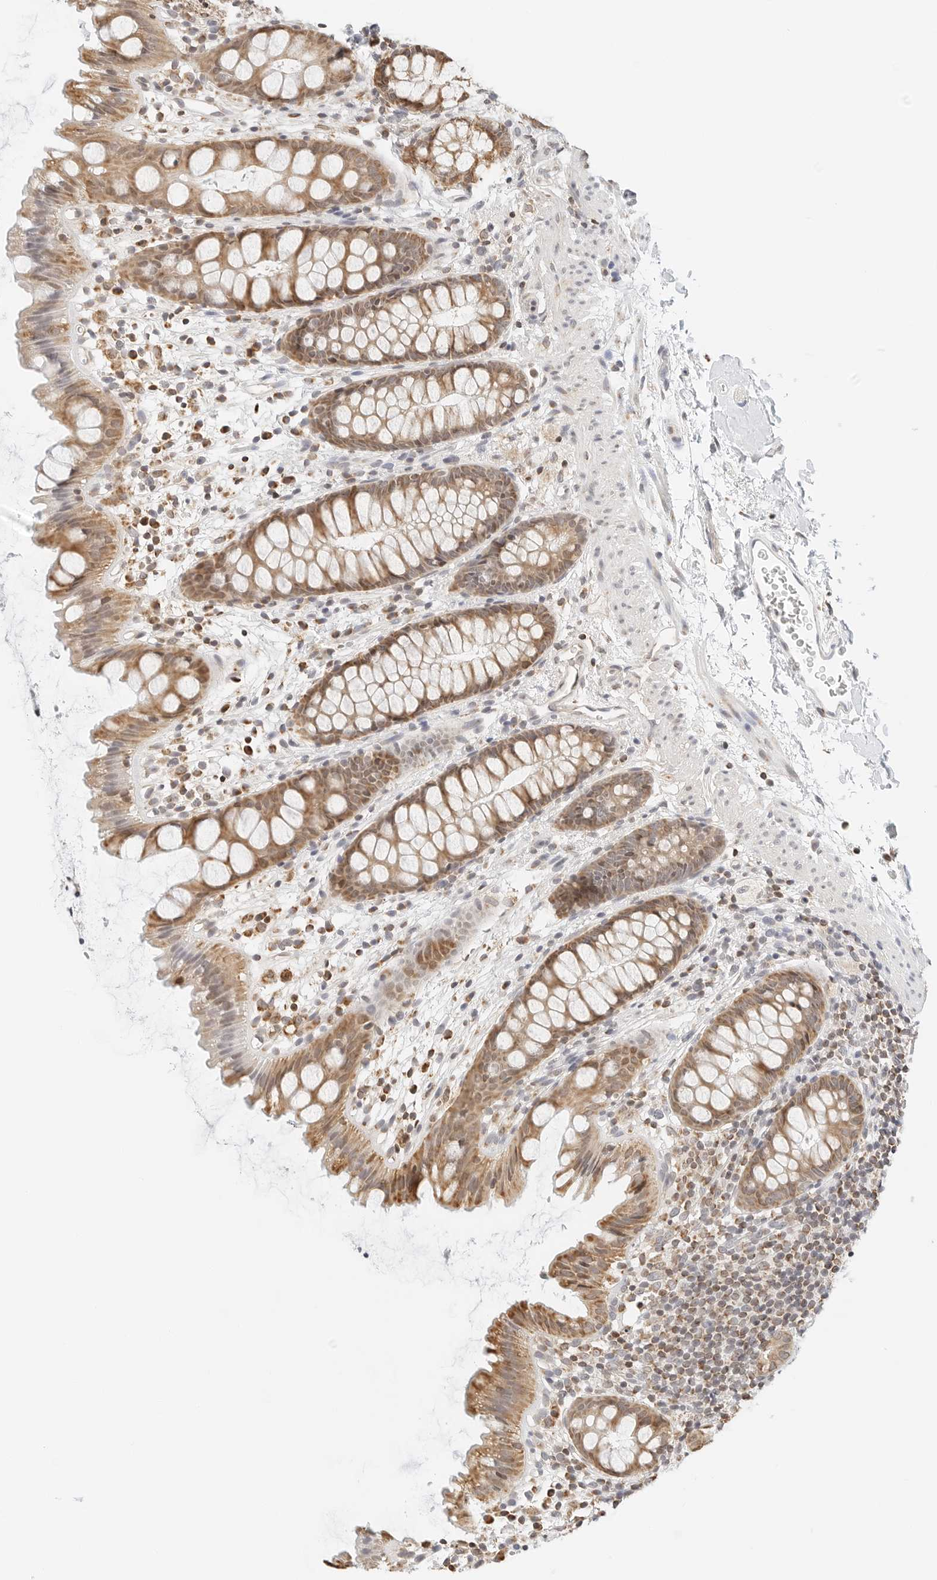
{"staining": {"intensity": "moderate", "quantity": ">75%", "location": "cytoplasmic/membranous"}, "tissue": "rectum", "cell_type": "Glandular cells", "image_type": "normal", "snomed": [{"axis": "morphology", "description": "Normal tissue, NOS"}, {"axis": "topography", "description": "Rectum"}], "caption": "Unremarkable rectum displays moderate cytoplasmic/membranous positivity in about >75% of glandular cells.", "gene": "ATL1", "patient": {"sex": "female", "age": 65}}